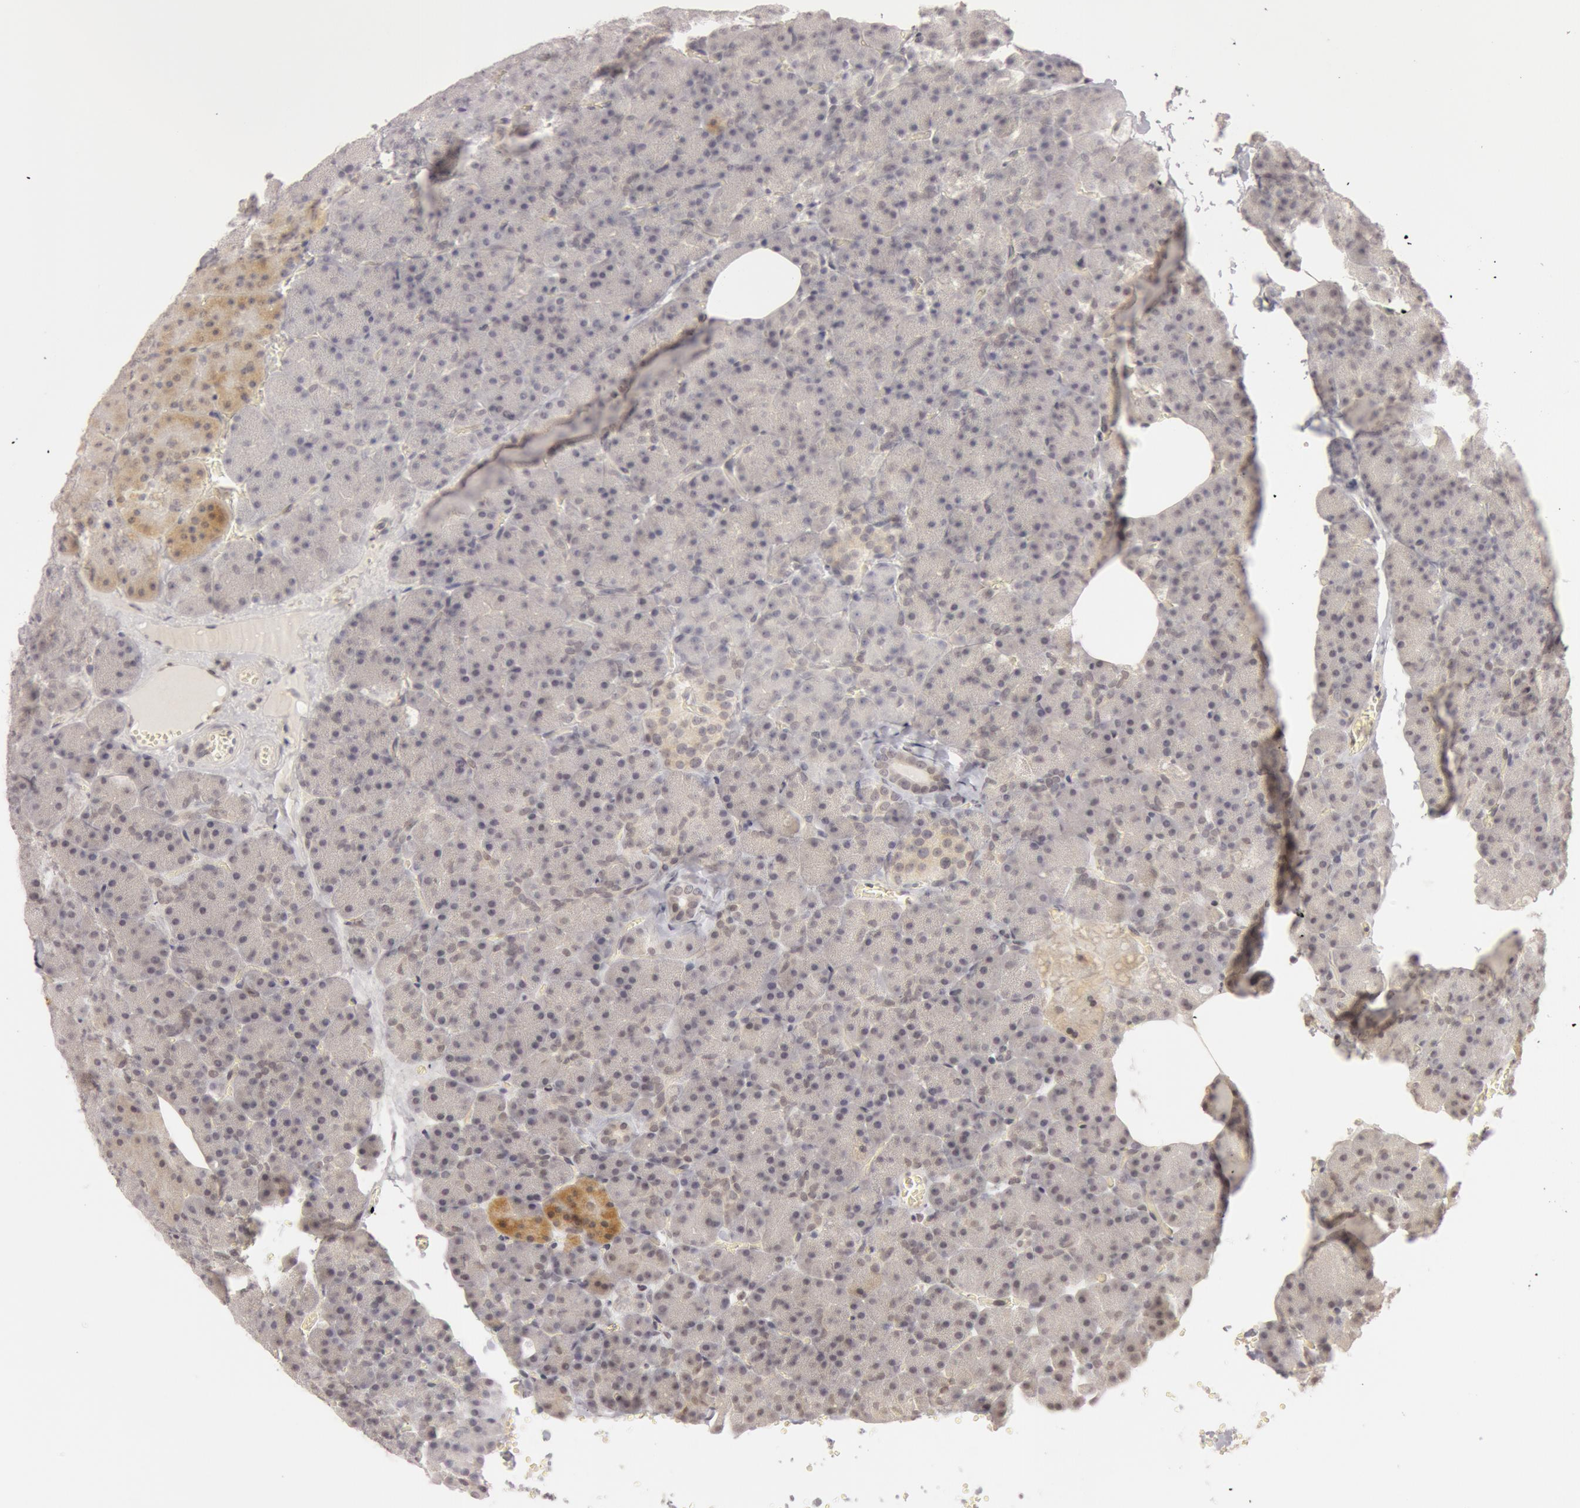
{"staining": {"intensity": "negative", "quantity": "none", "location": "none"}, "tissue": "pancreas", "cell_type": "Exocrine glandular cells", "image_type": "normal", "snomed": [{"axis": "morphology", "description": "Normal tissue, NOS"}, {"axis": "topography", "description": "Pancreas"}], "caption": "An image of human pancreas is negative for staining in exocrine glandular cells. (DAB immunohistochemistry (IHC) with hematoxylin counter stain).", "gene": "OASL", "patient": {"sex": "female", "age": 35}}